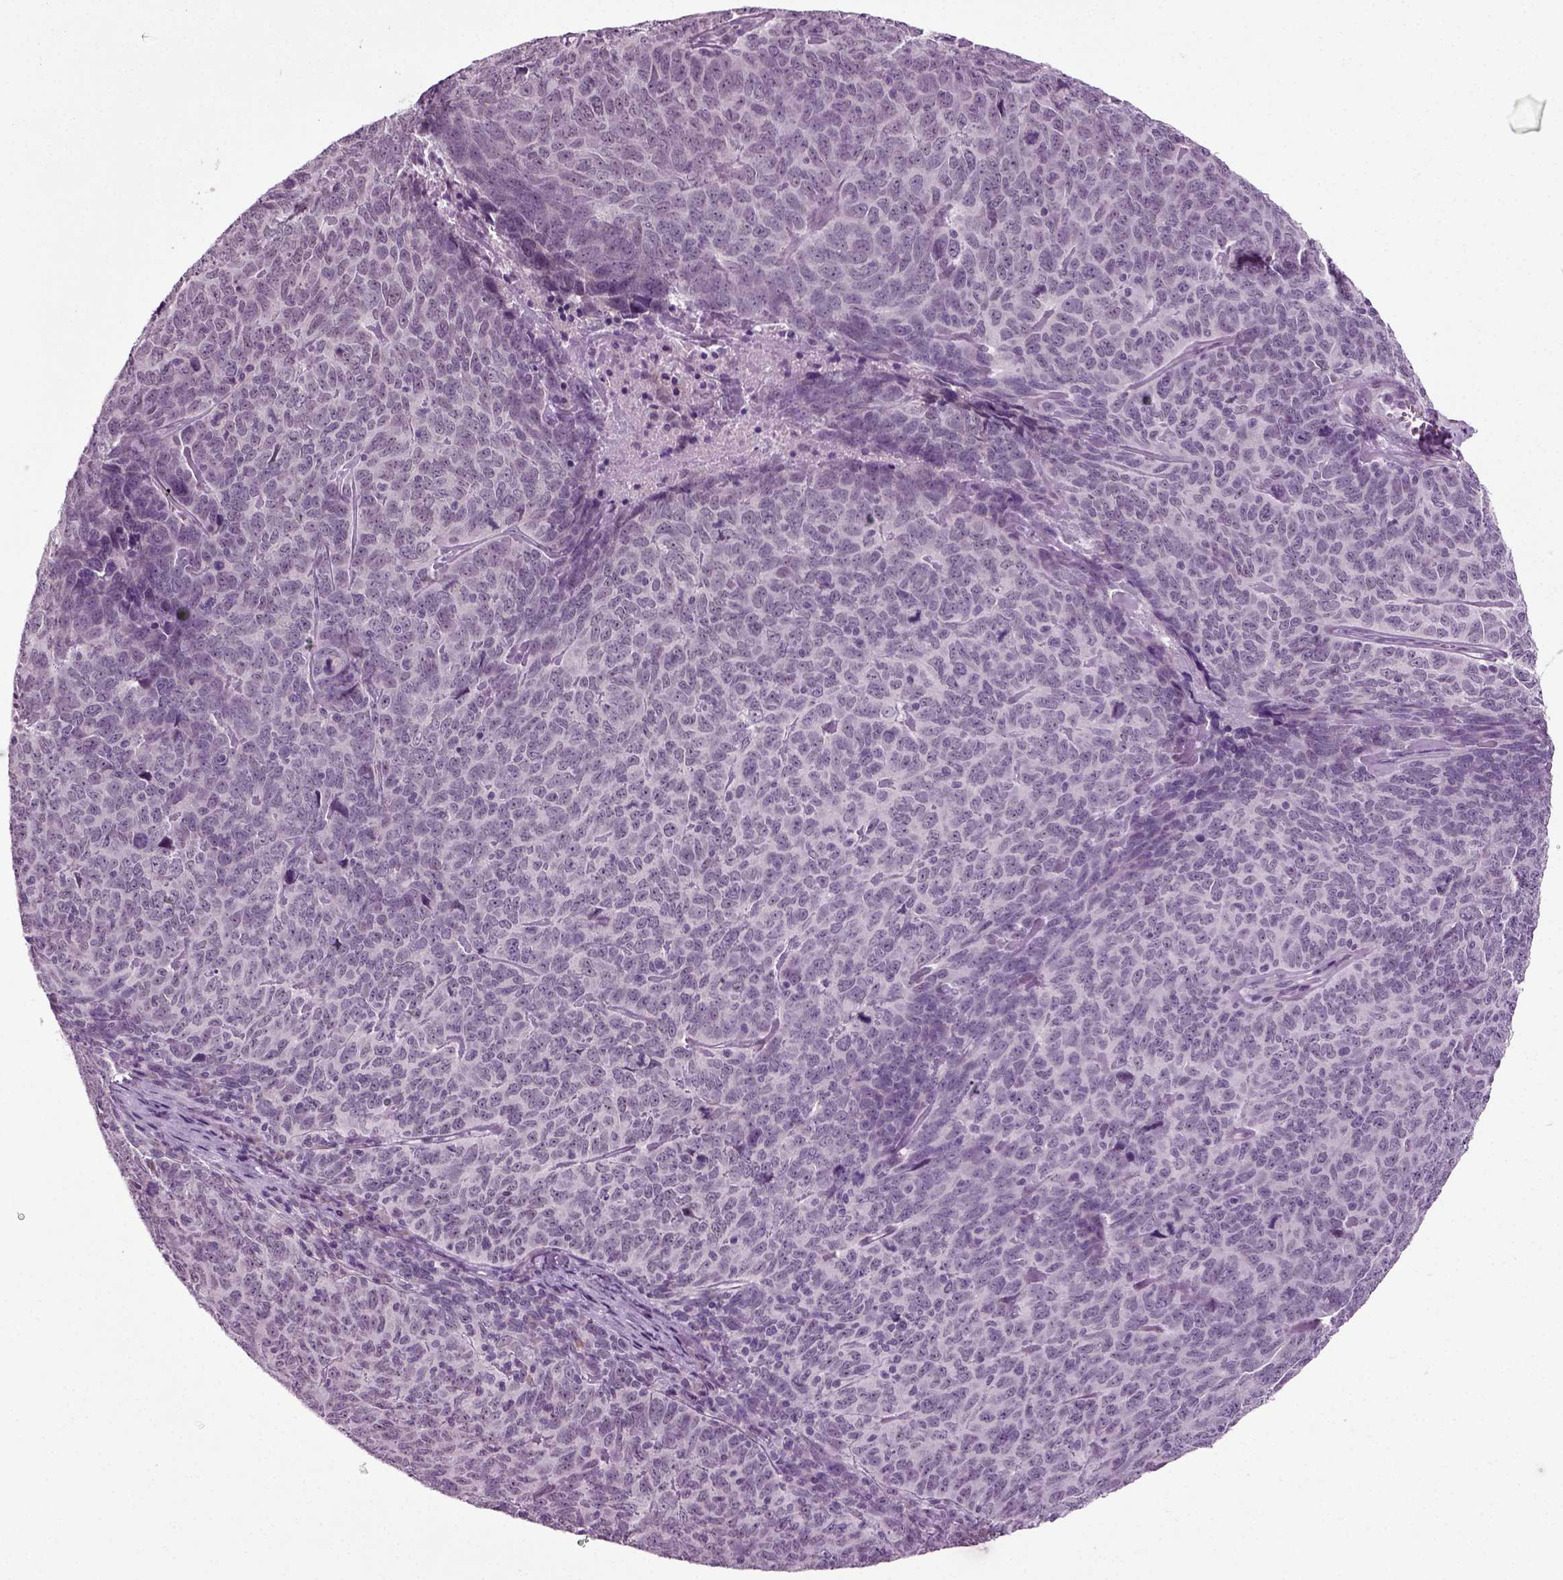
{"staining": {"intensity": "negative", "quantity": "none", "location": "none"}, "tissue": "skin cancer", "cell_type": "Tumor cells", "image_type": "cancer", "snomed": [{"axis": "morphology", "description": "Squamous cell carcinoma, NOS"}, {"axis": "topography", "description": "Skin"}, {"axis": "topography", "description": "Anal"}], "caption": "Tumor cells show no significant positivity in skin squamous cell carcinoma.", "gene": "SPATA17", "patient": {"sex": "female", "age": 51}}